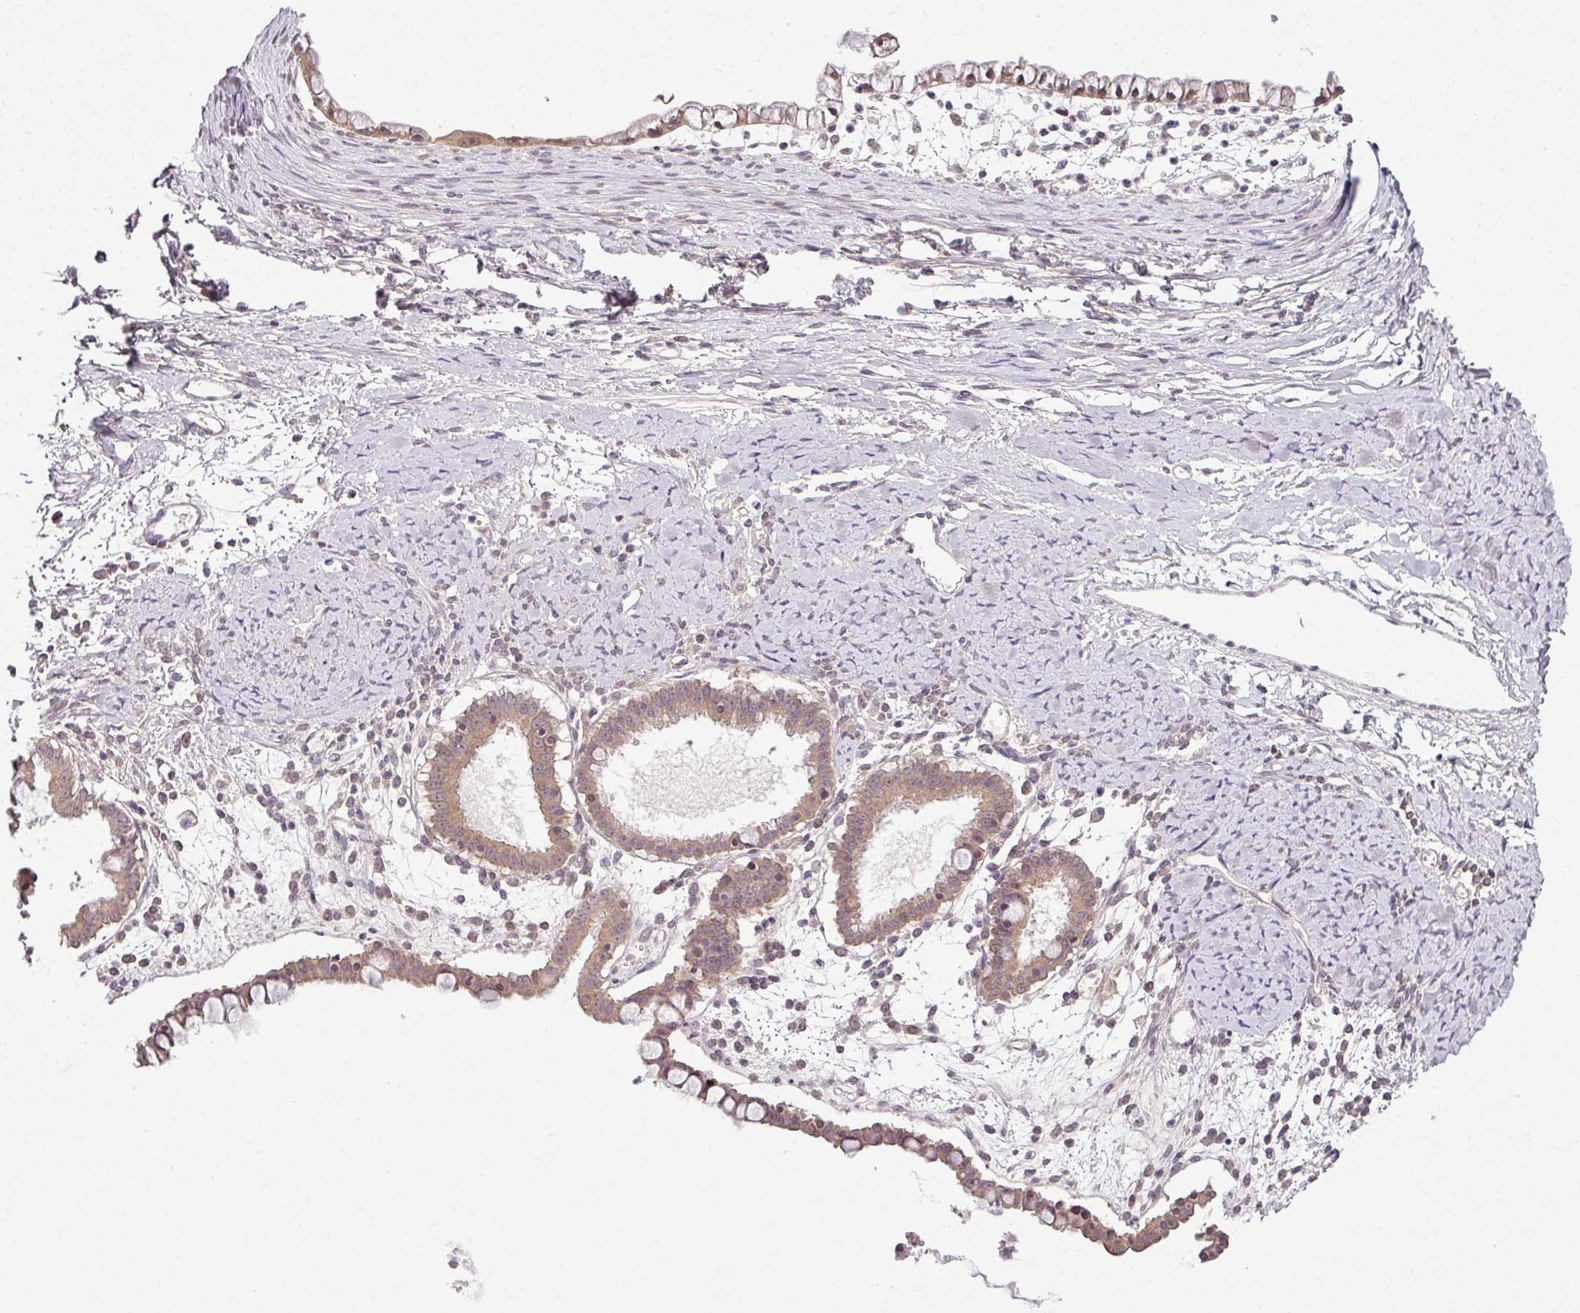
{"staining": {"intensity": "weak", "quantity": ">75%", "location": "cytoplasmic/membranous,nuclear"}, "tissue": "ovarian cancer", "cell_type": "Tumor cells", "image_type": "cancer", "snomed": [{"axis": "morphology", "description": "Cystadenocarcinoma, mucinous, NOS"}, {"axis": "topography", "description": "Ovary"}], "caption": "IHC of human mucinous cystadenocarcinoma (ovarian) exhibits low levels of weak cytoplasmic/membranous and nuclear positivity in approximately >75% of tumor cells. The protein of interest is stained brown, and the nuclei are stained in blue (DAB IHC with brightfield microscopy, high magnification).", "gene": "DERPC", "patient": {"sex": "female", "age": 61}}